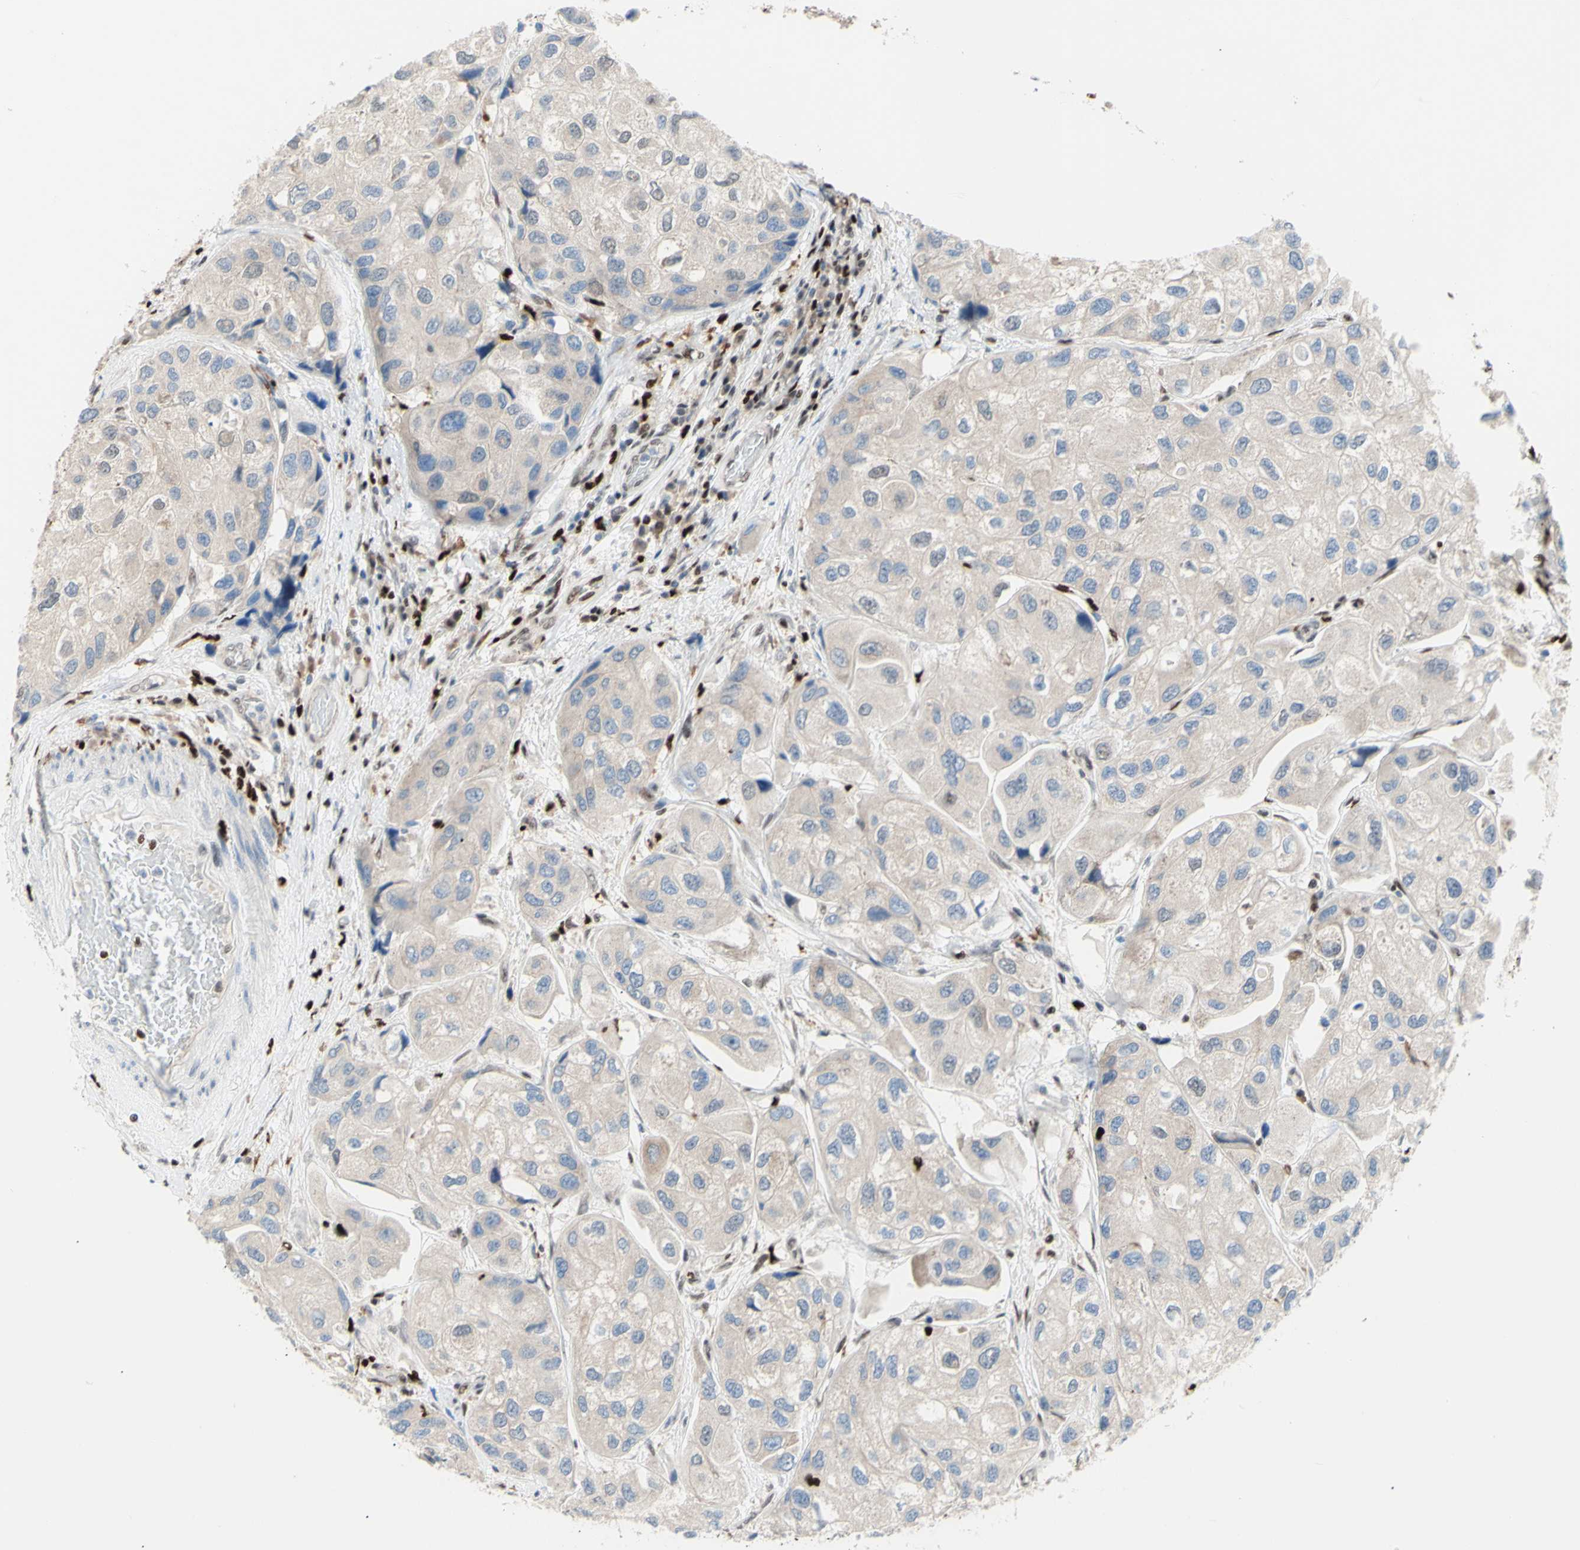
{"staining": {"intensity": "weak", "quantity": ">75%", "location": "cytoplasmic/membranous"}, "tissue": "urothelial cancer", "cell_type": "Tumor cells", "image_type": "cancer", "snomed": [{"axis": "morphology", "description": "Urothelial carcinoma, High grade"}, {"axis": "topography", "description": "Urinary bladder"}], "caption": "Approximately >75% of tumor cells in human urothelial cancer exhibit weak cytoplasmic/membranous protein staining as visualized by brown immunohistochemical staining.", "gene": "EED", "patient": {"sex": "female", "age": 64}}